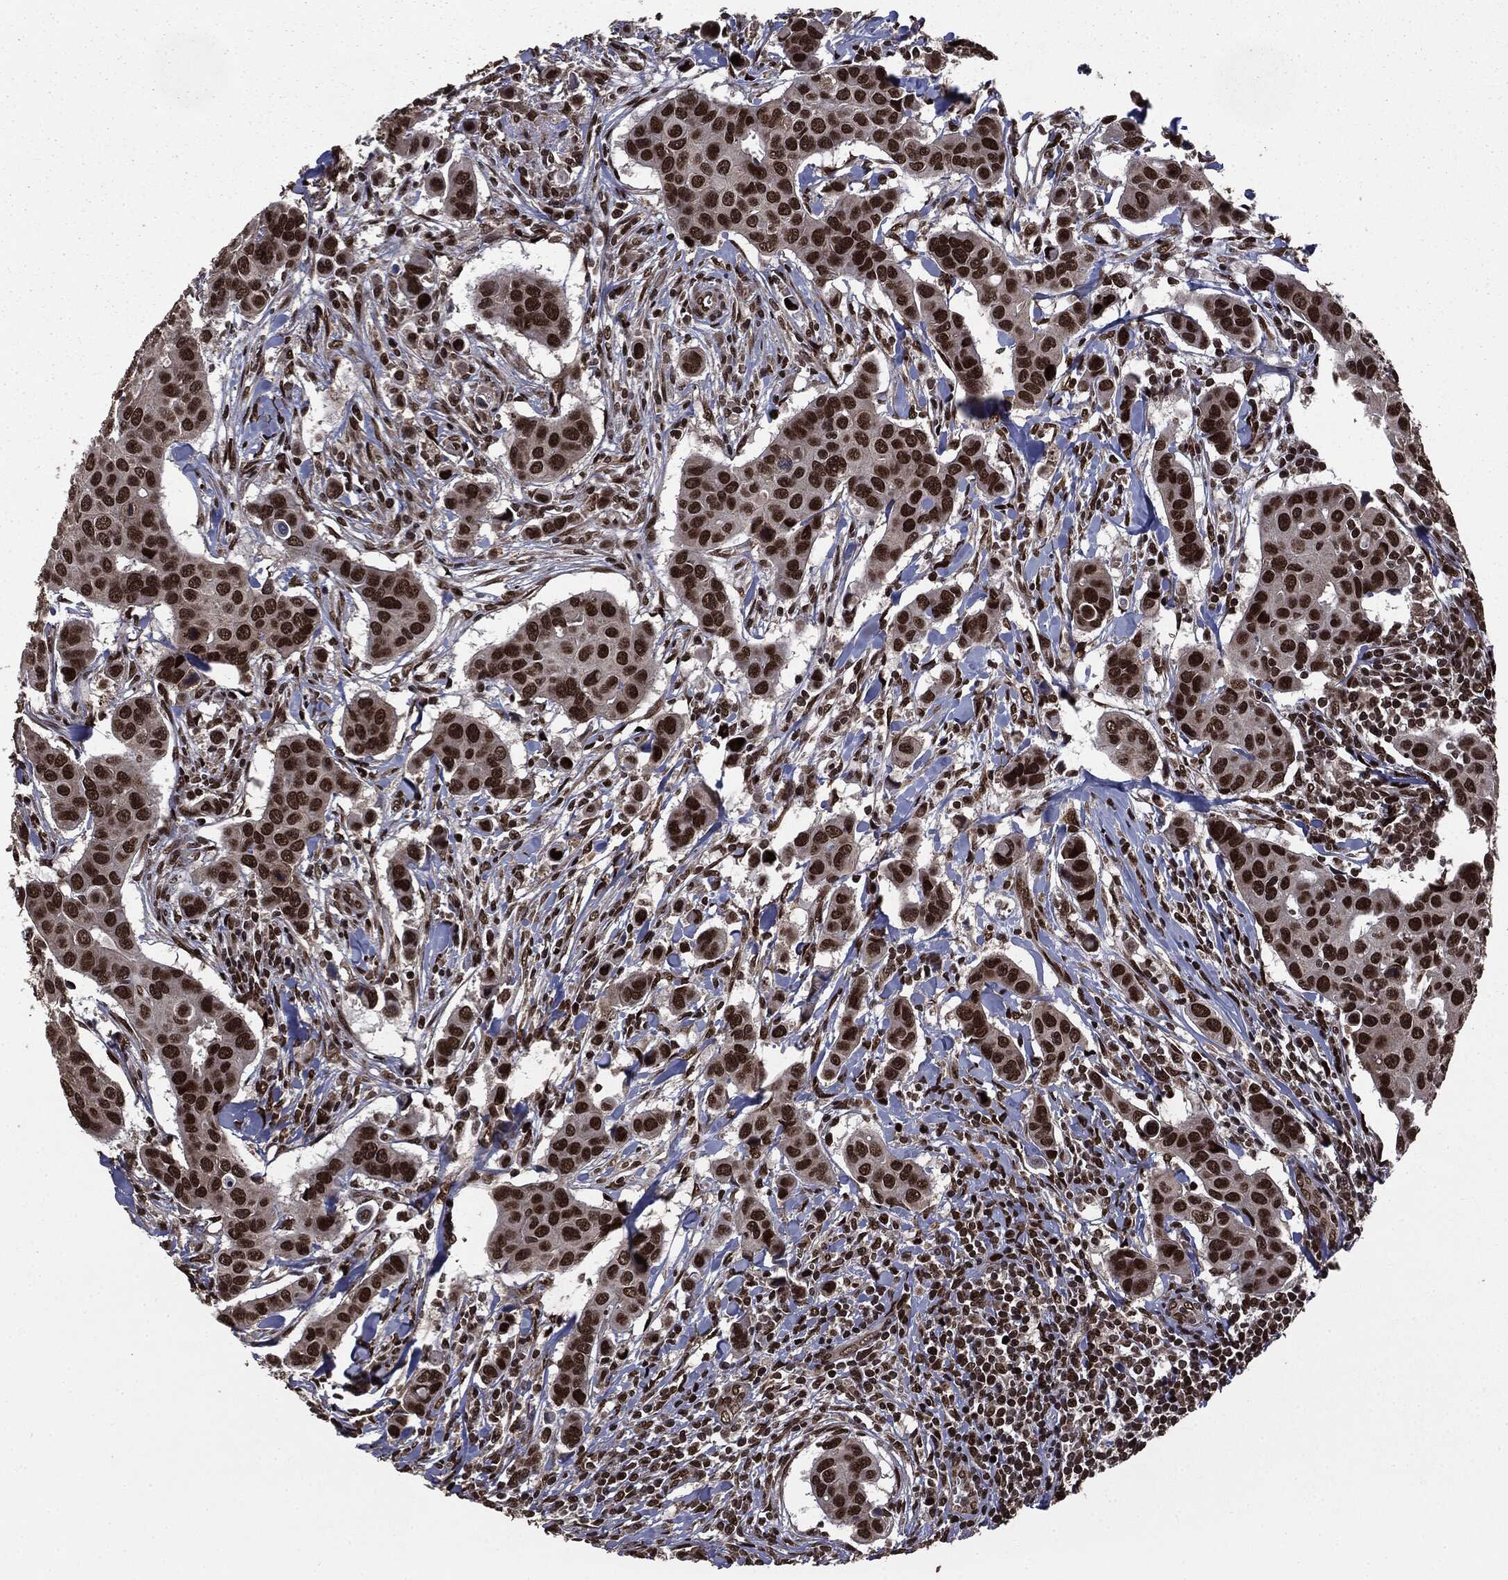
{"staining": {"intensity": "strong", "quantity": ">75%", "location": "nuclear"}, "tissue": "breast cancer", "cell_type": "Tumor cells", "image_type": "cancer", "snomed": [{"axis": "morphology", "description": "Duct carcinoma"}, {"axis": "topography", "description": "Breast"}], "caption": "Protein positivity by IHC exhibits strong nuclear staining in approximately >75% of tumor cells in breast infiltrating ductal carcinoma.", "gene": "DVL2", "patient": {"sex": "female", "age": 24}}